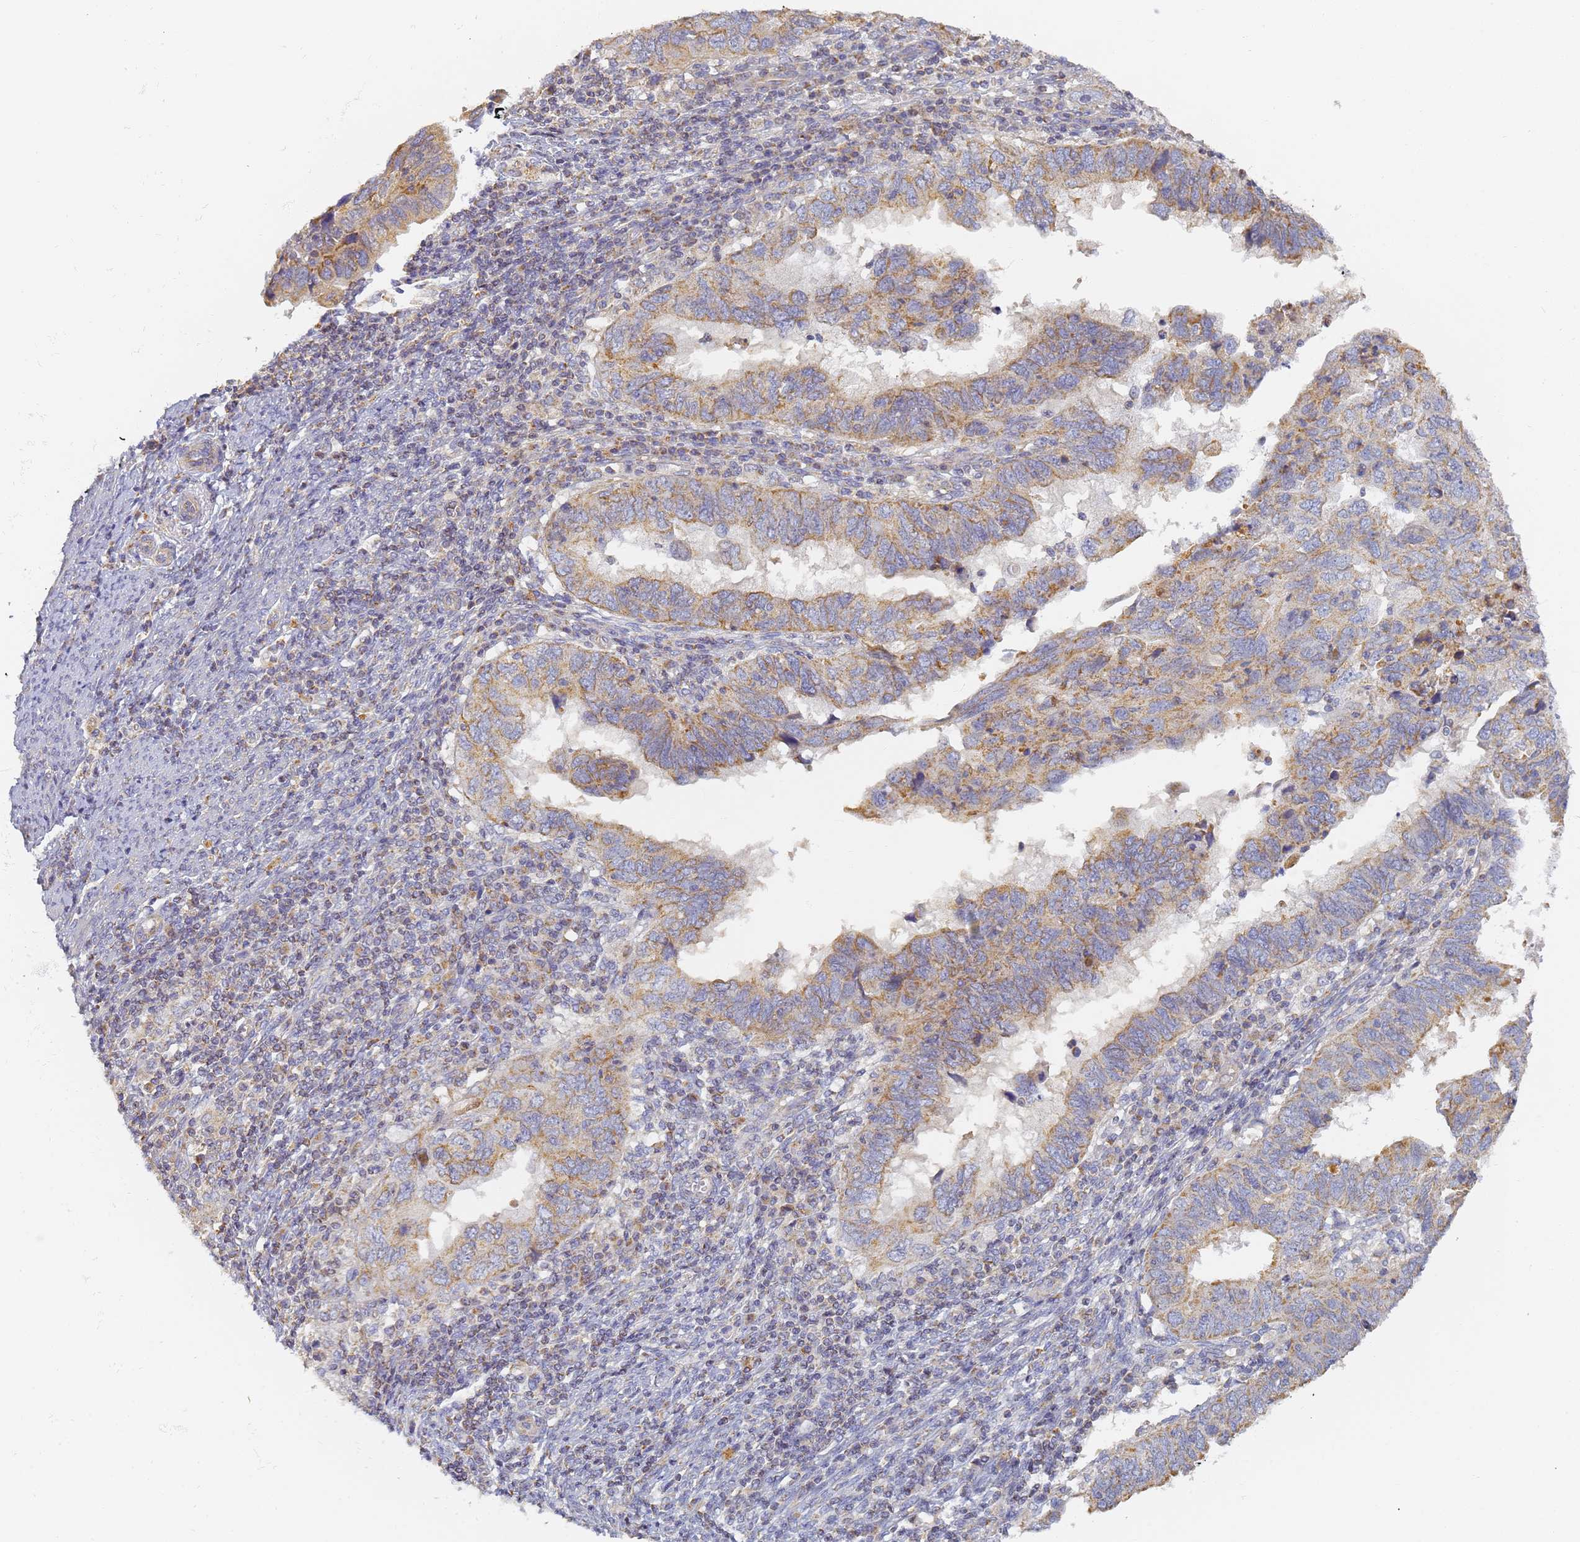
{"staining": {"intensity": "moderate", "quantity": ">75%", "location": "cytoplasmic/membranous"}, "tissue": "endometrial cancer", "cell_type": "Tumor cells", "image_type": "cancer", "snomed": [{"axis": "morphology", "description": "Adenocarcinoma, NOS"}, {"axis": "topography", "description": "Uterus"}], "caption": "The photomicrograph exhibits staining of endometrial cancer (adenocarcinoma), revealing moderate cytoplasmic/membranous protein expression (brown color) within tumor cells. (brown staining indicates protein expression, while blue staining denotes nuclei).", "gene": "UTP23", "patient": {"sex": "female", "age": 77}}